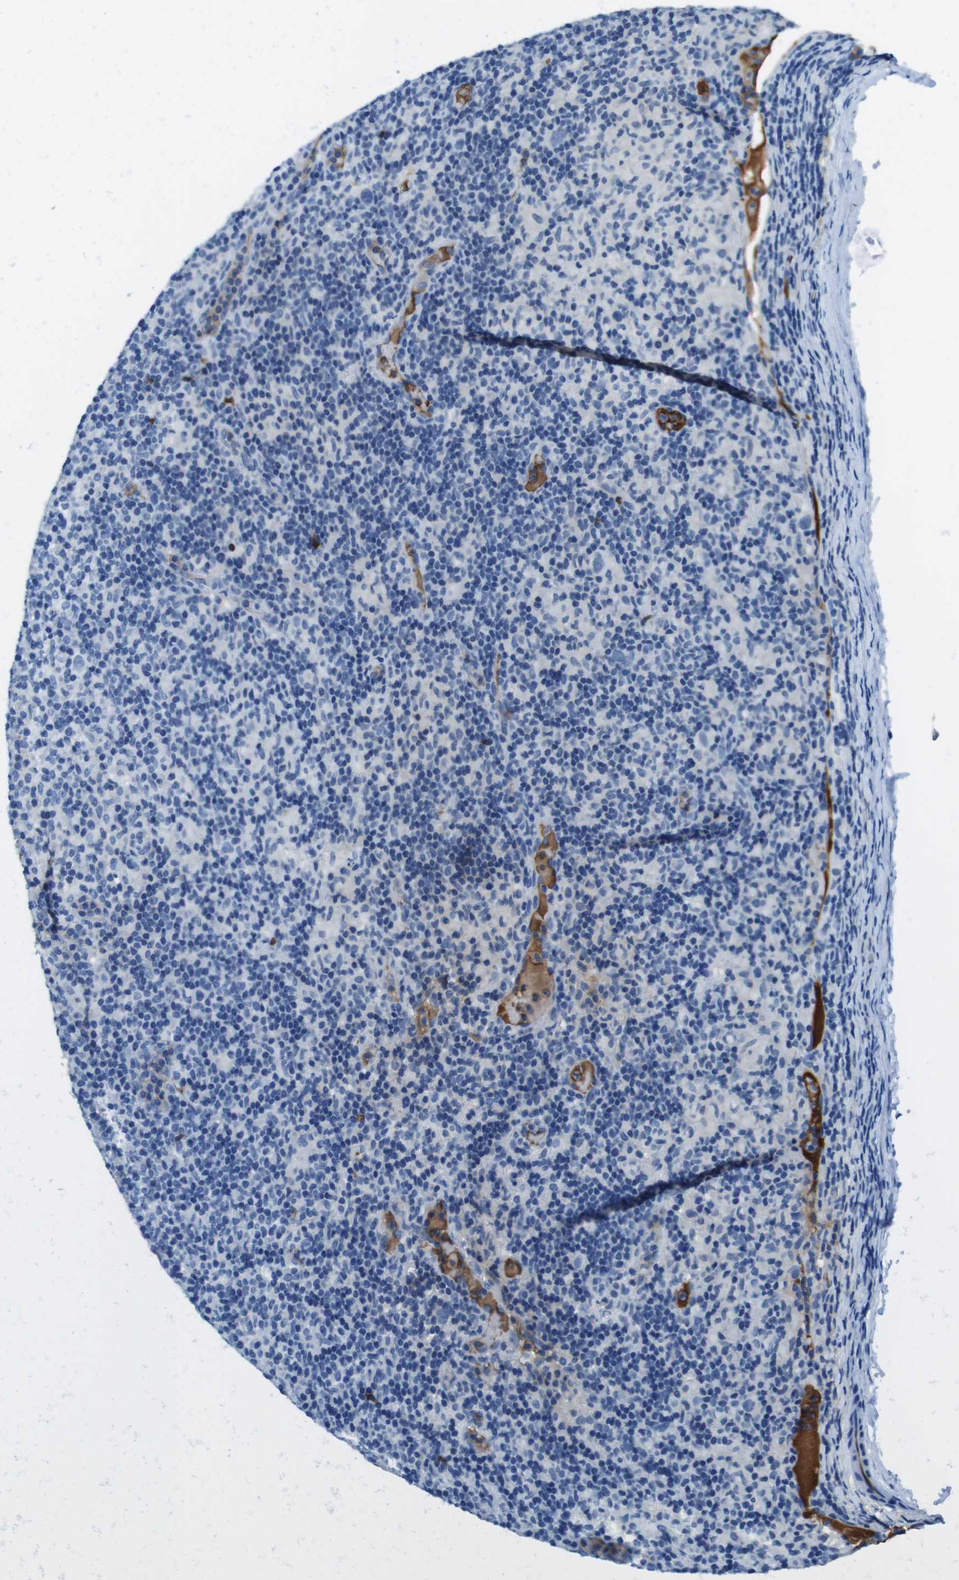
{"staining": {"intensity": "negative", "quantity": "none", "location": "none"}, "tissue": "lymphoma", "cell_type": "Tumor cells", "image_type": "cancer", "snomed": [{"axis": "morphology", "description": "Hodgkin's disease, NOS"}, {"axis": "topography", "description": "Lymph node"}], "caption": "Photomicrograph shows no significant protein positivity in tumor cells of lymphoma.", "gene": "TMPRSS15", "patient": {"sex": "male", "age": 70}}